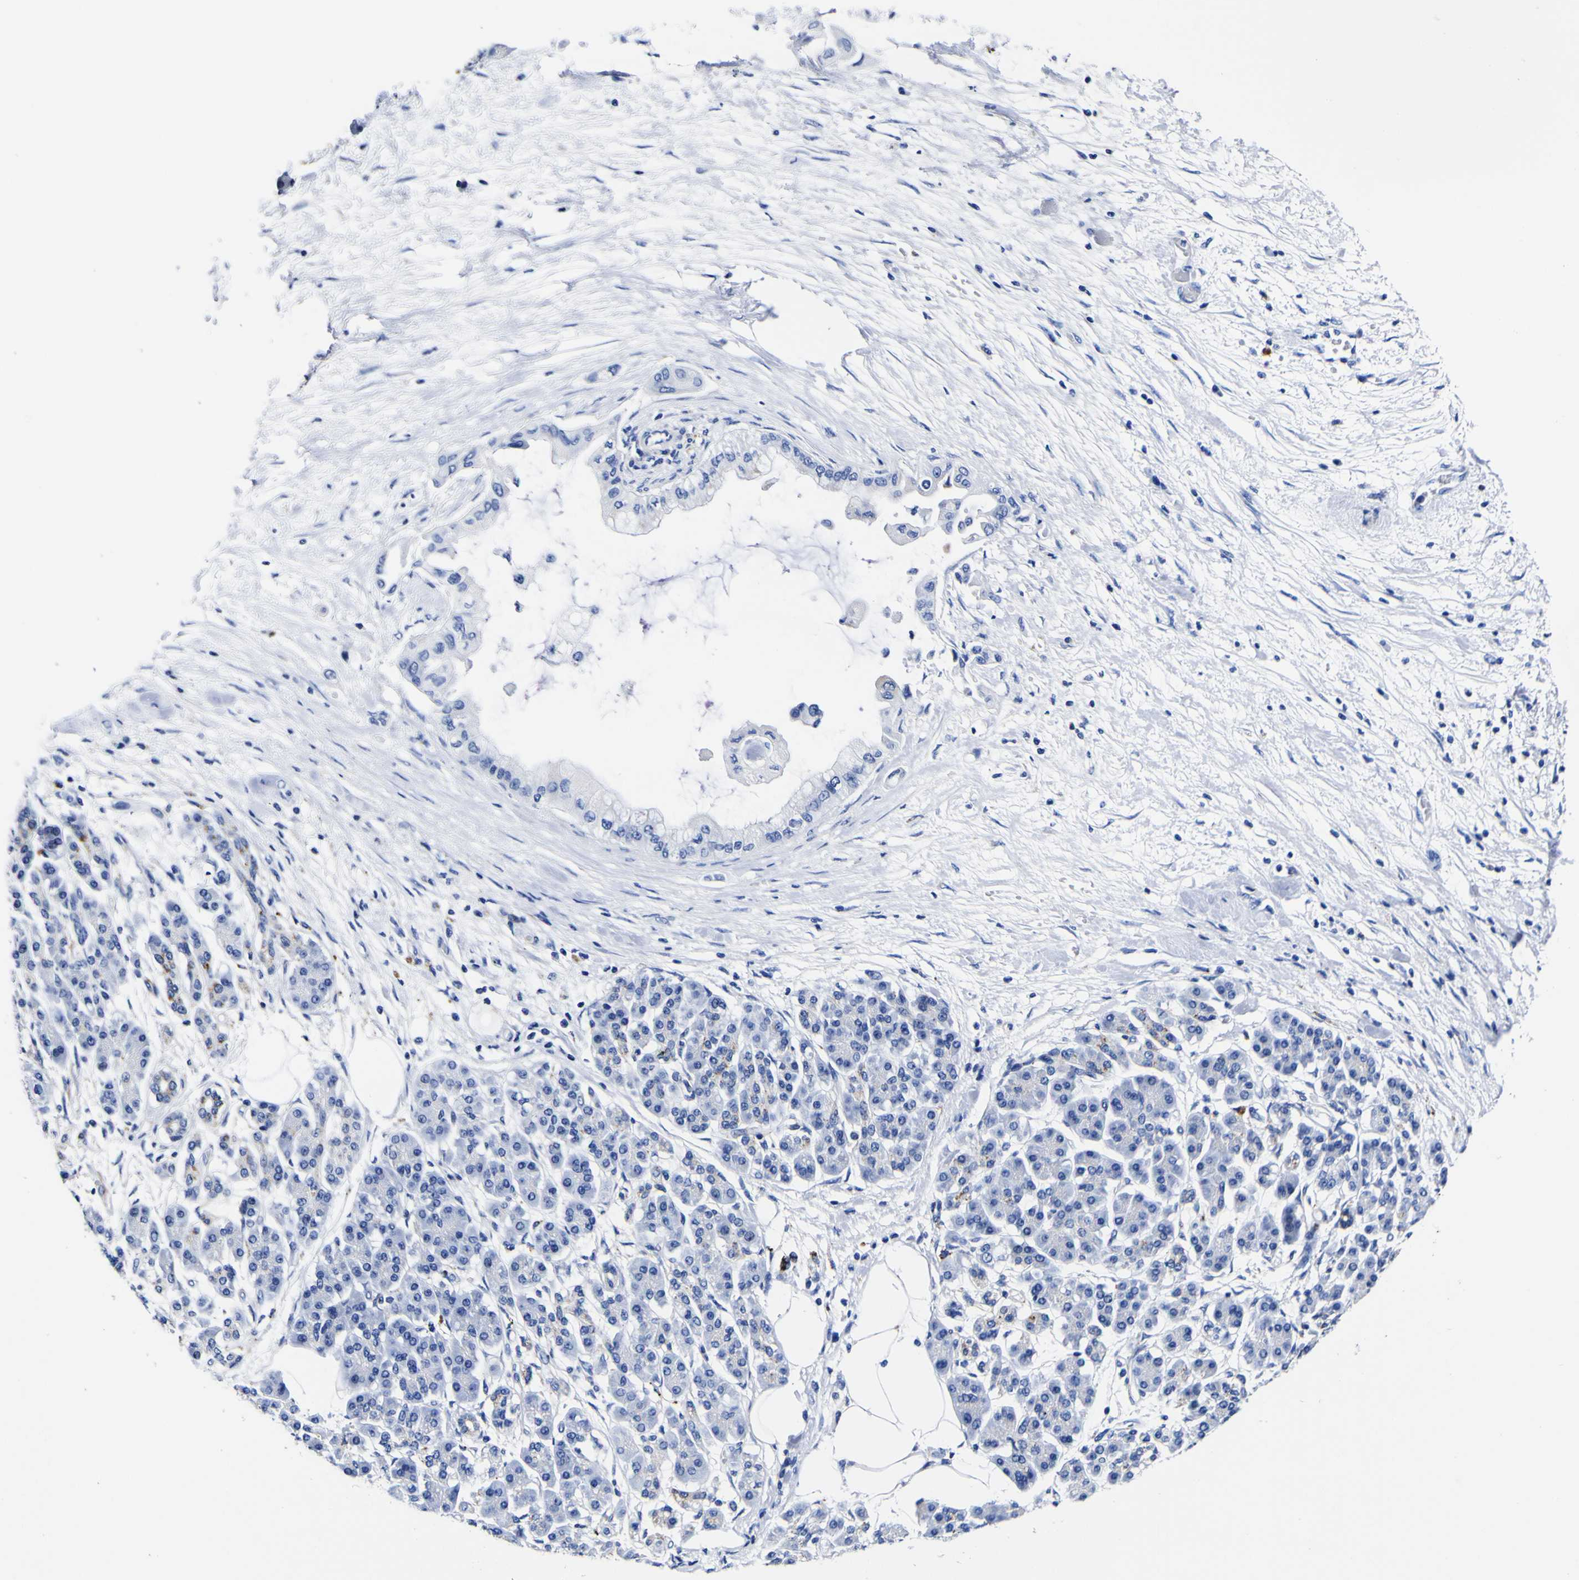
{"staining": {"intensity": "negative", "quantity": "none", "location": "none"}, "tissue": "pancreatic cancer", "cell_type": "Tumor cells", "image_type": "cancer", "snomed": [{"axis": "morphology", "description": "Adenocarcinoma, NOS"}, {"axis": "topography", "description": "Pancreas"}], "caption": "A micrograph of pancreatic cancer stained for a protein displays no brown staining in tumor cells.", "gene": "HLA-DQA1", "patient": {"sex": "male", "age": 77}}